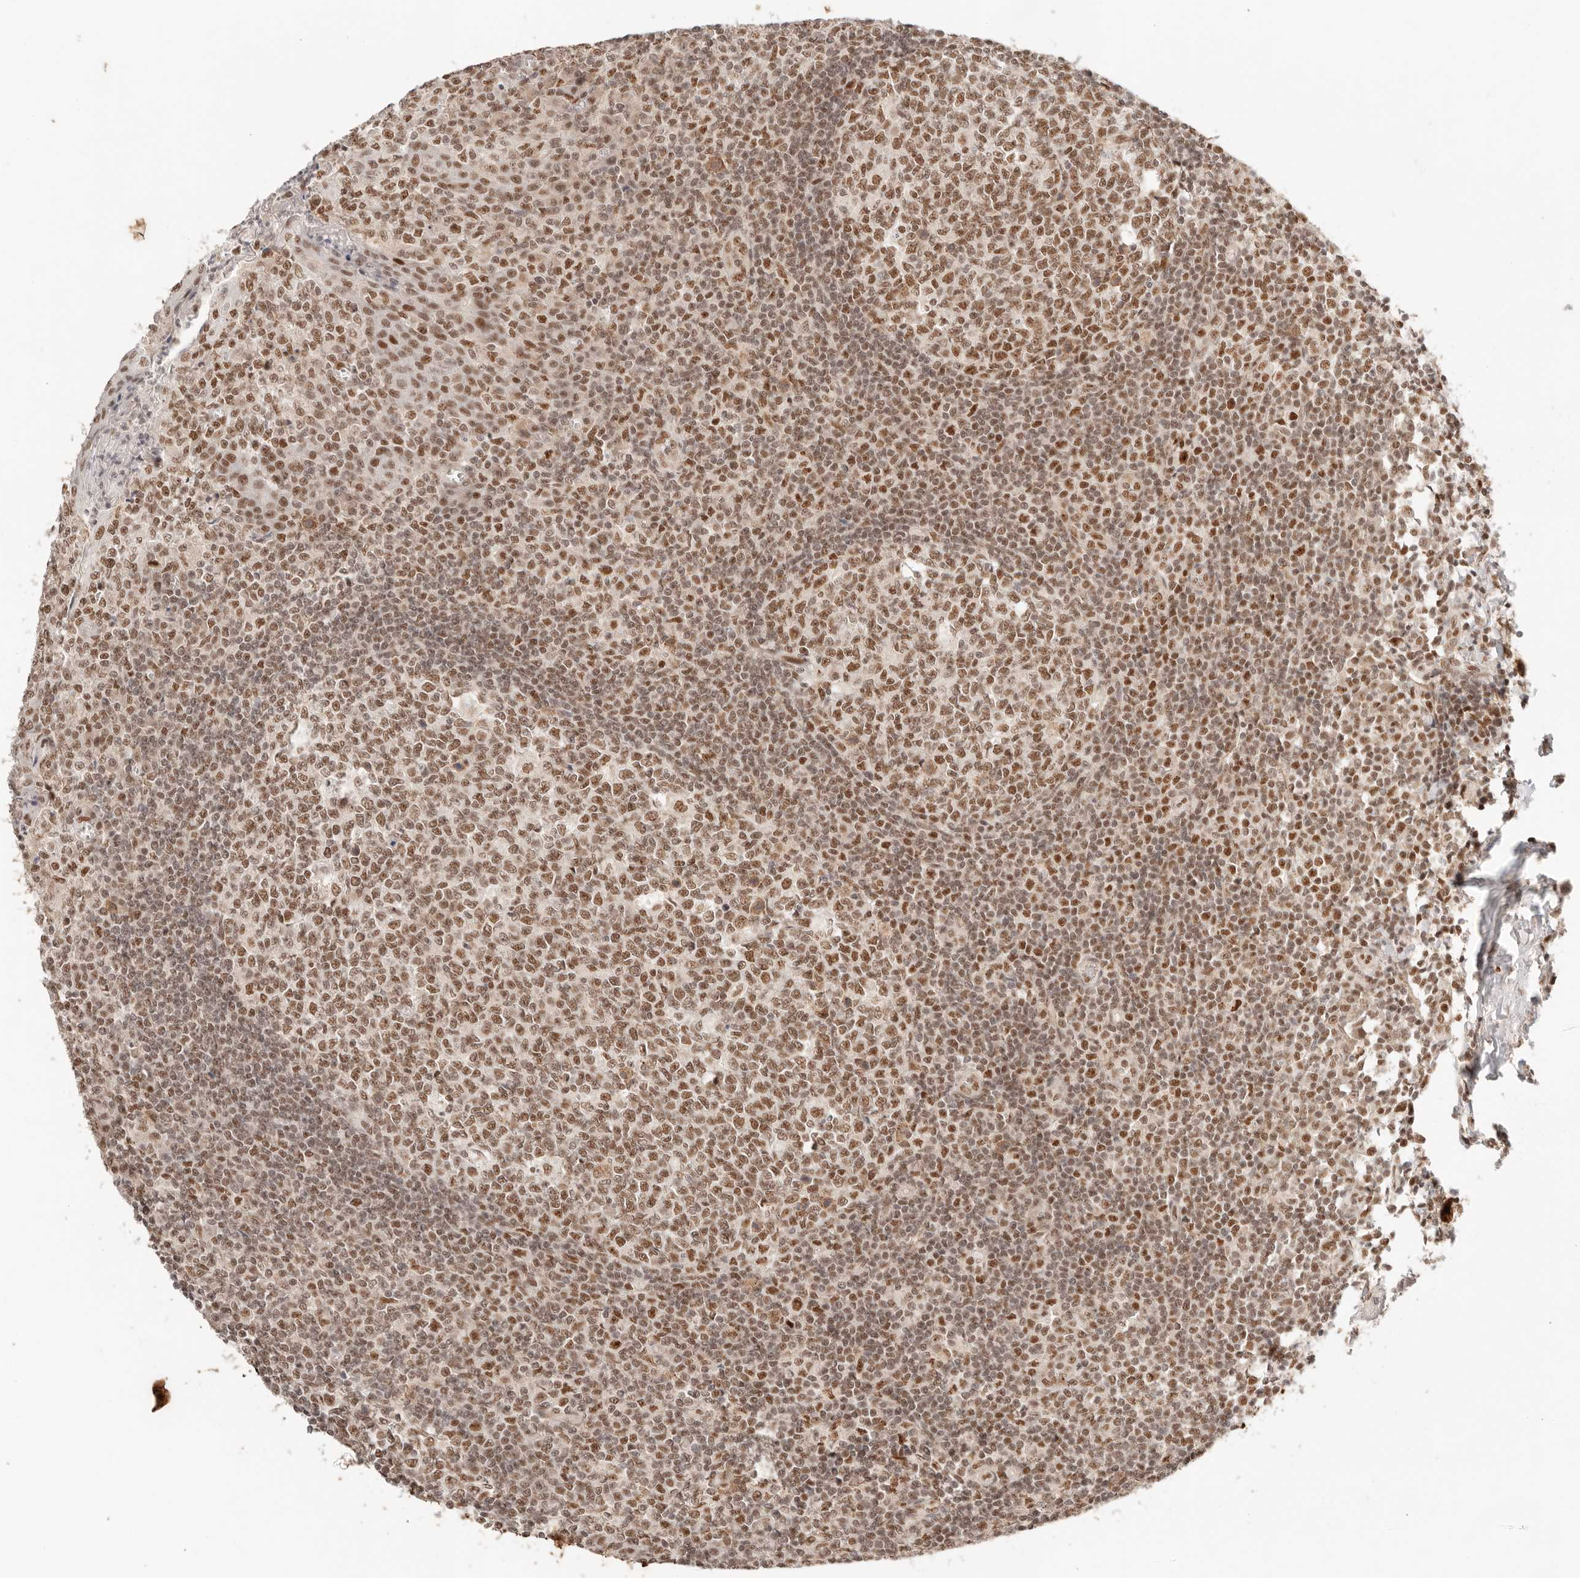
{"staining": {"intensity": "moderate", "quantity": ">75%", "location": "nuclear"}, "tissue": "tonsil", "cell_type": "Germinal center cells", "image_type": "normal", "snomed": [{"axis": "morphology", "description": "Normal tissue, NOS"}, {"axis": "topography", "description": "Tonsil"}], "caption": "A brown stain shows moderate nuclear positivity of a protein in germinal center cells of normal human tonsil.", "gene": "GTF2E2", "patient": {"sex": "female", "age": 19}}